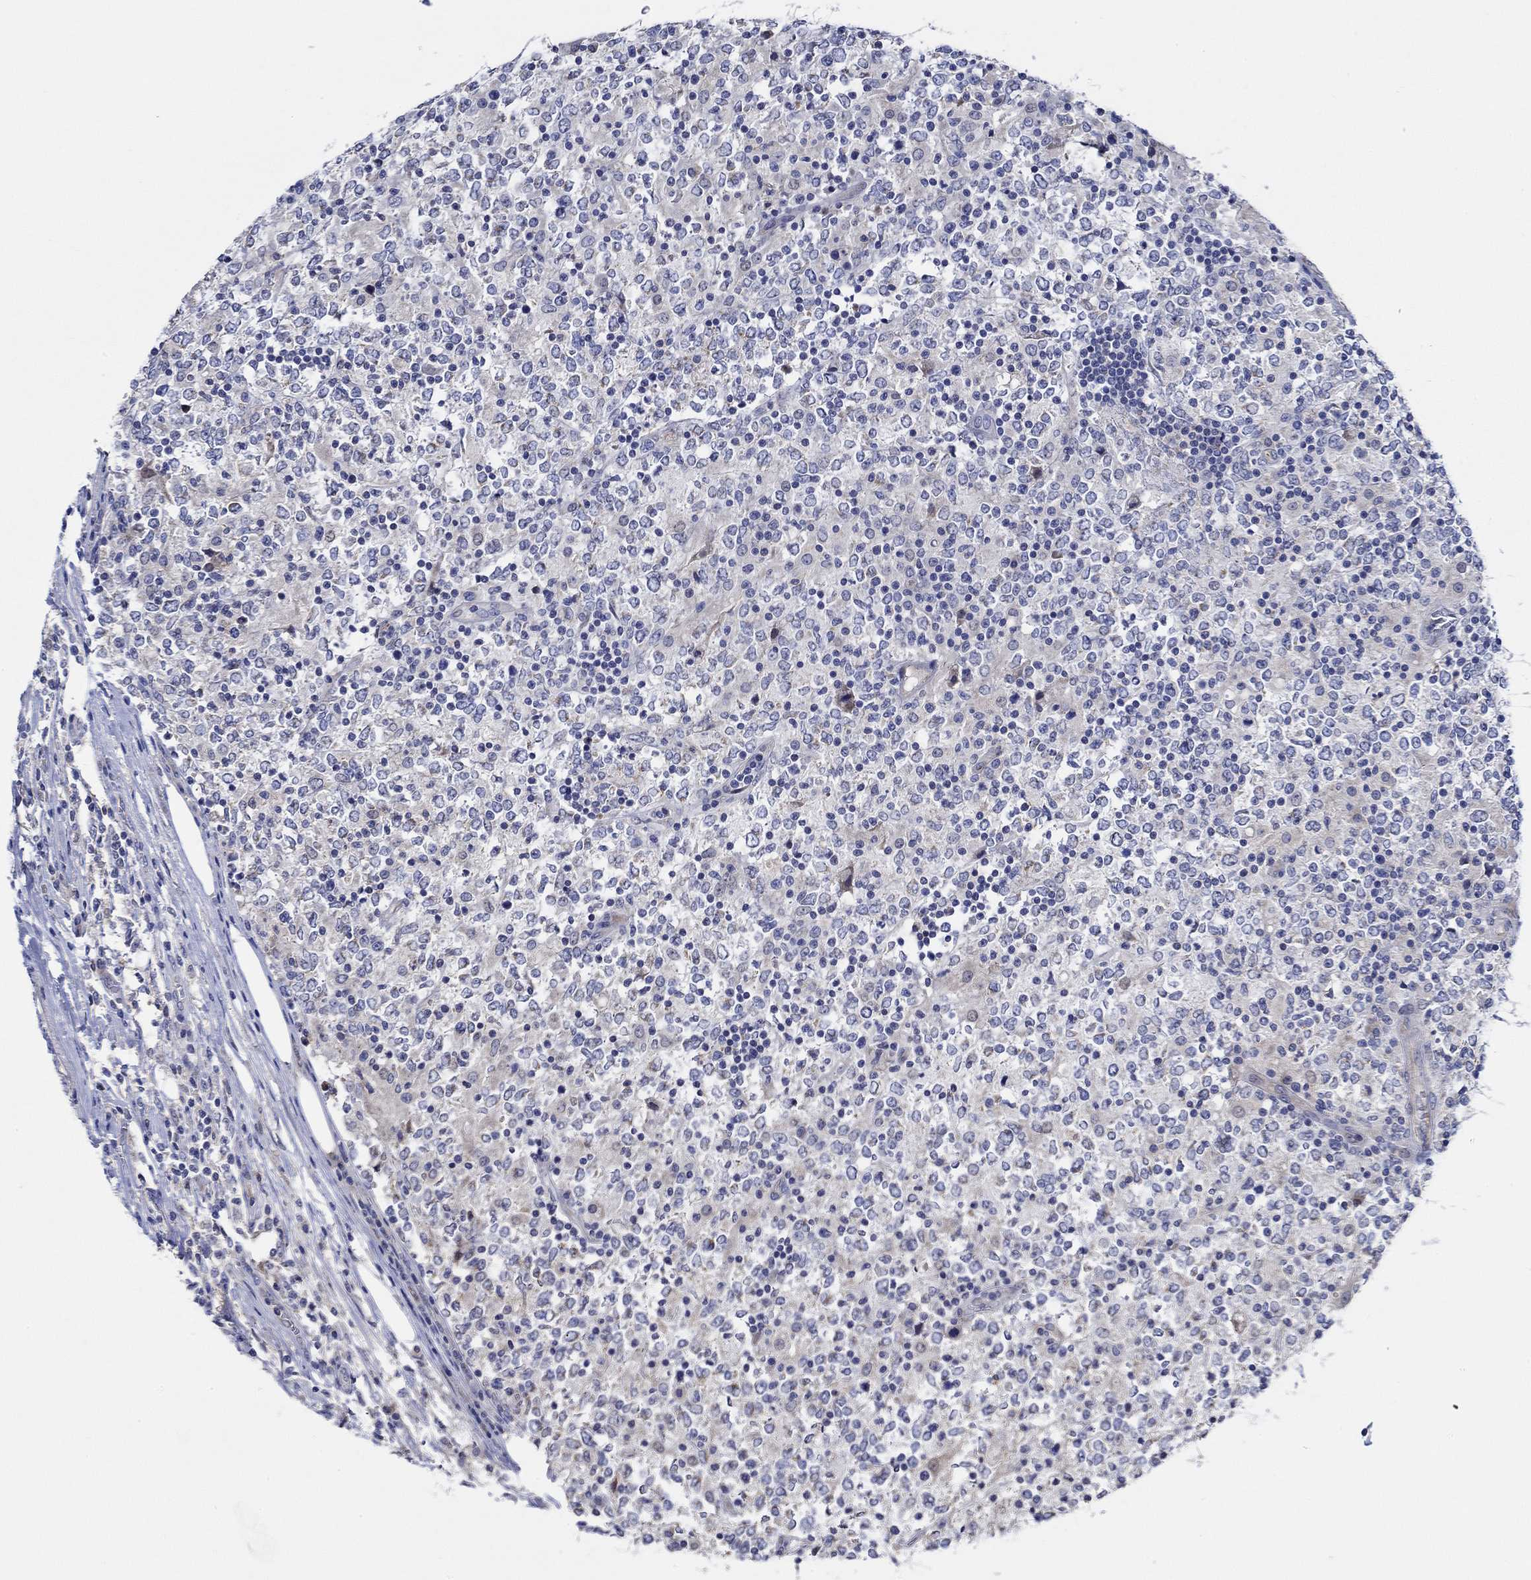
{"staining": {"intensity": "negative", "quantity": "none", "location": "none"}, "tissue": "lymphoma", "cell_type": "Tumor cells", "image_type": "cancer", "snomed": [{"axis": "morphology", "description": "Malignant lymphoma, non-Hodgkin's type, High grade"}, {"axis": "topography", "description": "Lymph node"}], "caption": "IHC micrograph of human lymphoma stained for a protein (brown), which reveals no positivity in tumor cells. The staining is performed using DAB (3,3'-diaminobenzidine) brown chromogen with nuclei counter-stained in using hematoxylin.", "gene": "CFAP61", "patient": {"sex": "female", "age": 84}}